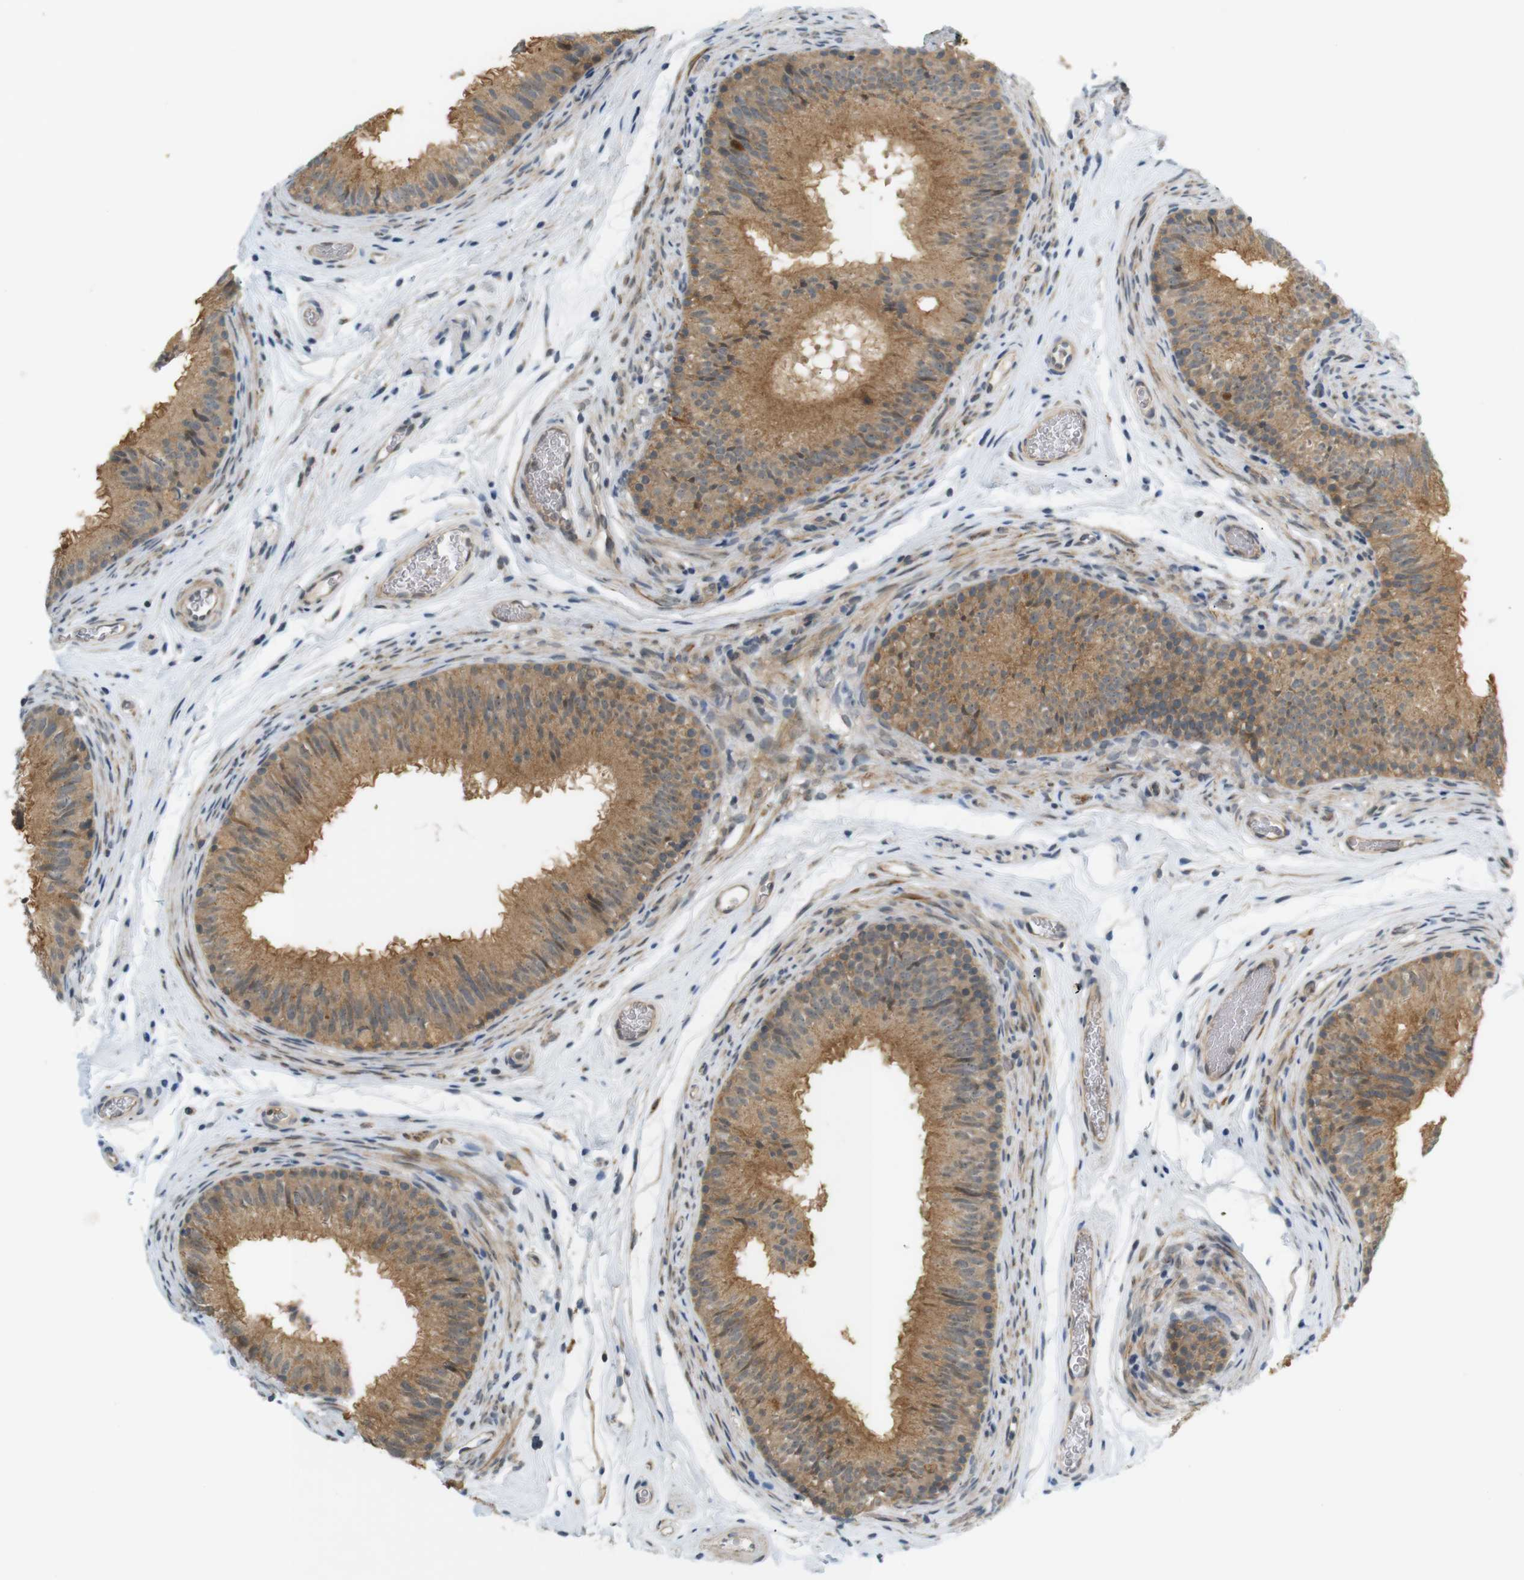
{"staining": {"intensity": "moderate", "quantity": ">75%", "location": "cytoplasmic/membranous"}, "tissue": "epididymis", "cell_type": "Glandular cells", "image_type": "normal", "snomed": [{"axis": "morphology", "description": "Normal tissue, NOS"}, {"axis": "topography", "description": "Soft tissue"}, {"axis": "topography", "description": "Epididymis"}], "caption": "Normal epididymis was stained to show a protein in brown. There is medium levels of moderate cytoplasmic/membranous positivity in about >75% of glandular cells. Immunohistochemistry (ihc) stains the protein of interest in brown and the nuclei are stained blue.", "gene": "SOCS6", "patient": {"sex": "male", "age": 26}}